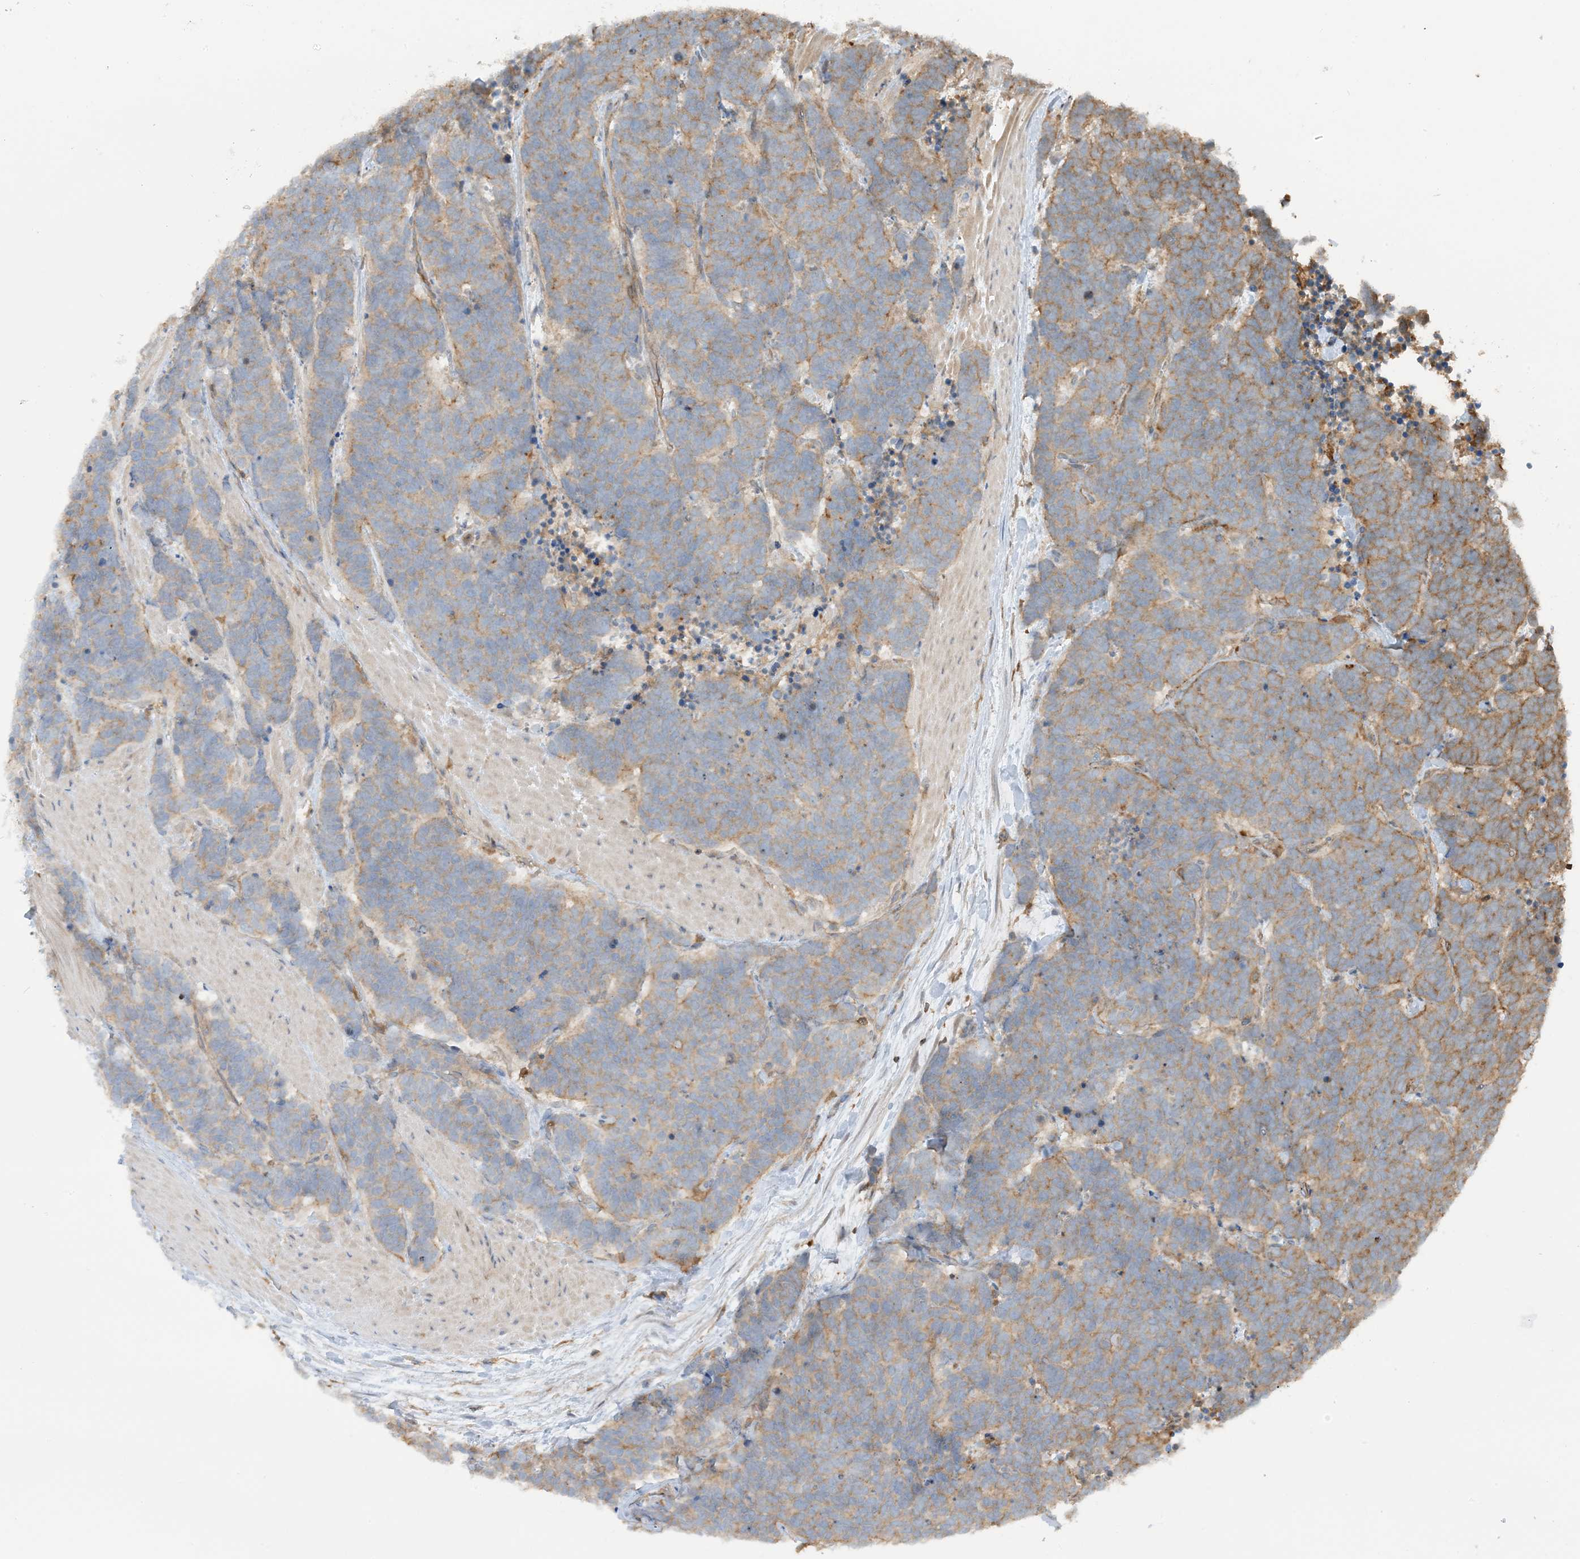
{"staining": {"intensity": "moderate", "quantity": "25%-75%", "location": "cytoplasmic/membranous"}, "tissue": "carcinoid", "cell_type": "Tumor cells", "image_type": "cancer", "snomed": [{"axis": "morphology", "description": "Carcinoma, NOS"}, {"axis": "morphology", "description": "Carcinoid, malignant, NOS"}, {"axis": "topography", "description": "Urinary bladder"}], "caption": "The image displays staining of carcinoma, revealing moderate cytoplasmic/membranous protein expression (brown color) within tumor cells.", "gene": "CAPZB", "patient": {"sex": "male", "age": 57}}